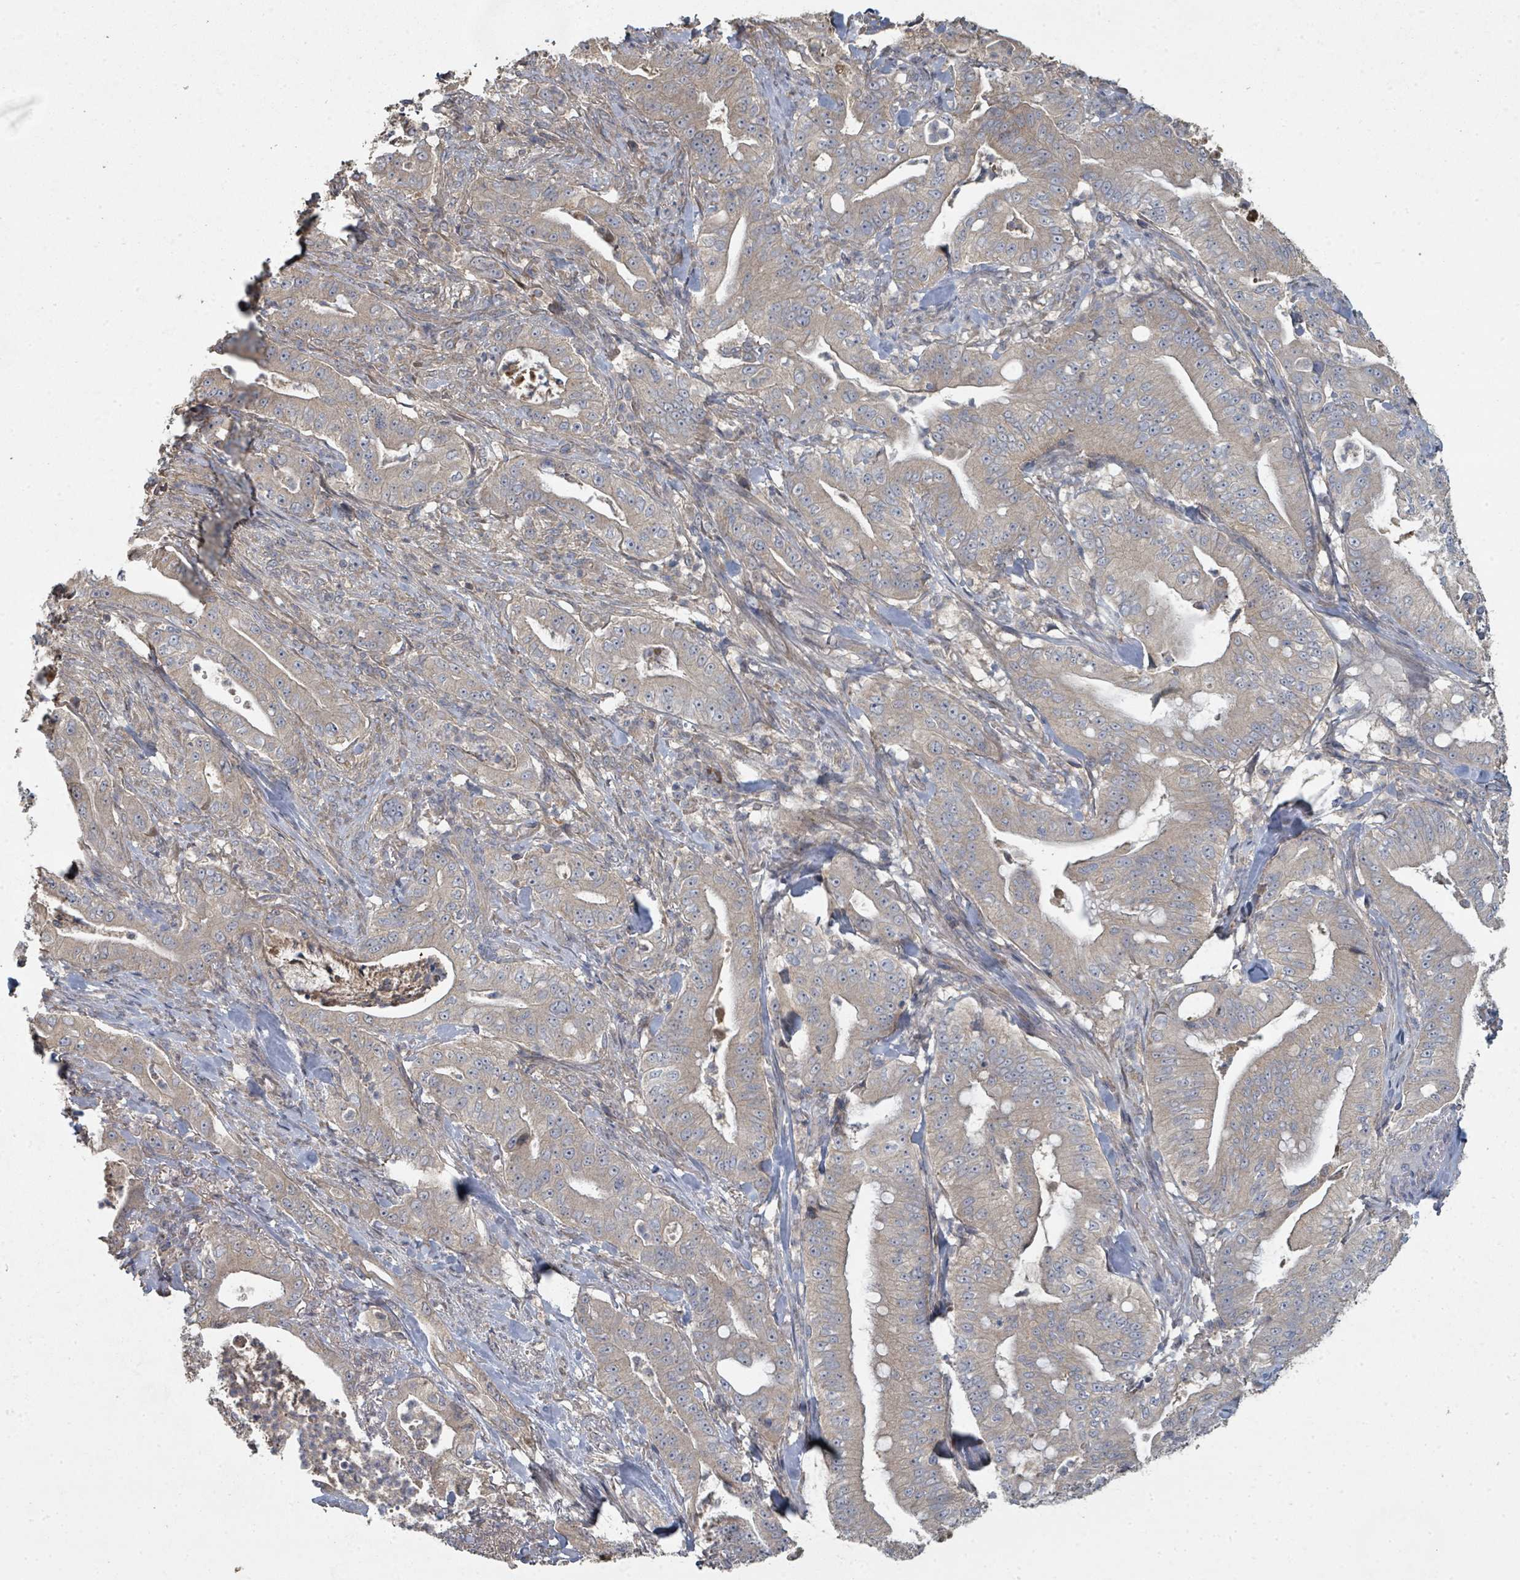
{"staining": {"intensity": "weak", "quantity": "<25%", "location": "cytoplasmic/membranous"}, "tissue": "pancreatic cancer", "cell_type": "Tumor cells", "image_type": "cancer", "snomed": [{"axis": "morphology", "description": "Adenocarcinoma, NOS"}, {"axis": "topography", "description": "Pancreas"}], "caption": "High power microscopy photomicrograph of an immunohistochemistry (IHC) image of adenocarcinoma (pancreatic), revealing no significant positivity in tumor cells. (DAB (3,3'-diaminobenzidine) immunohistochemistry (IHC), high magnification).", "gene": "WDFY1", "patient": {"sex": "male", "age": 71}}